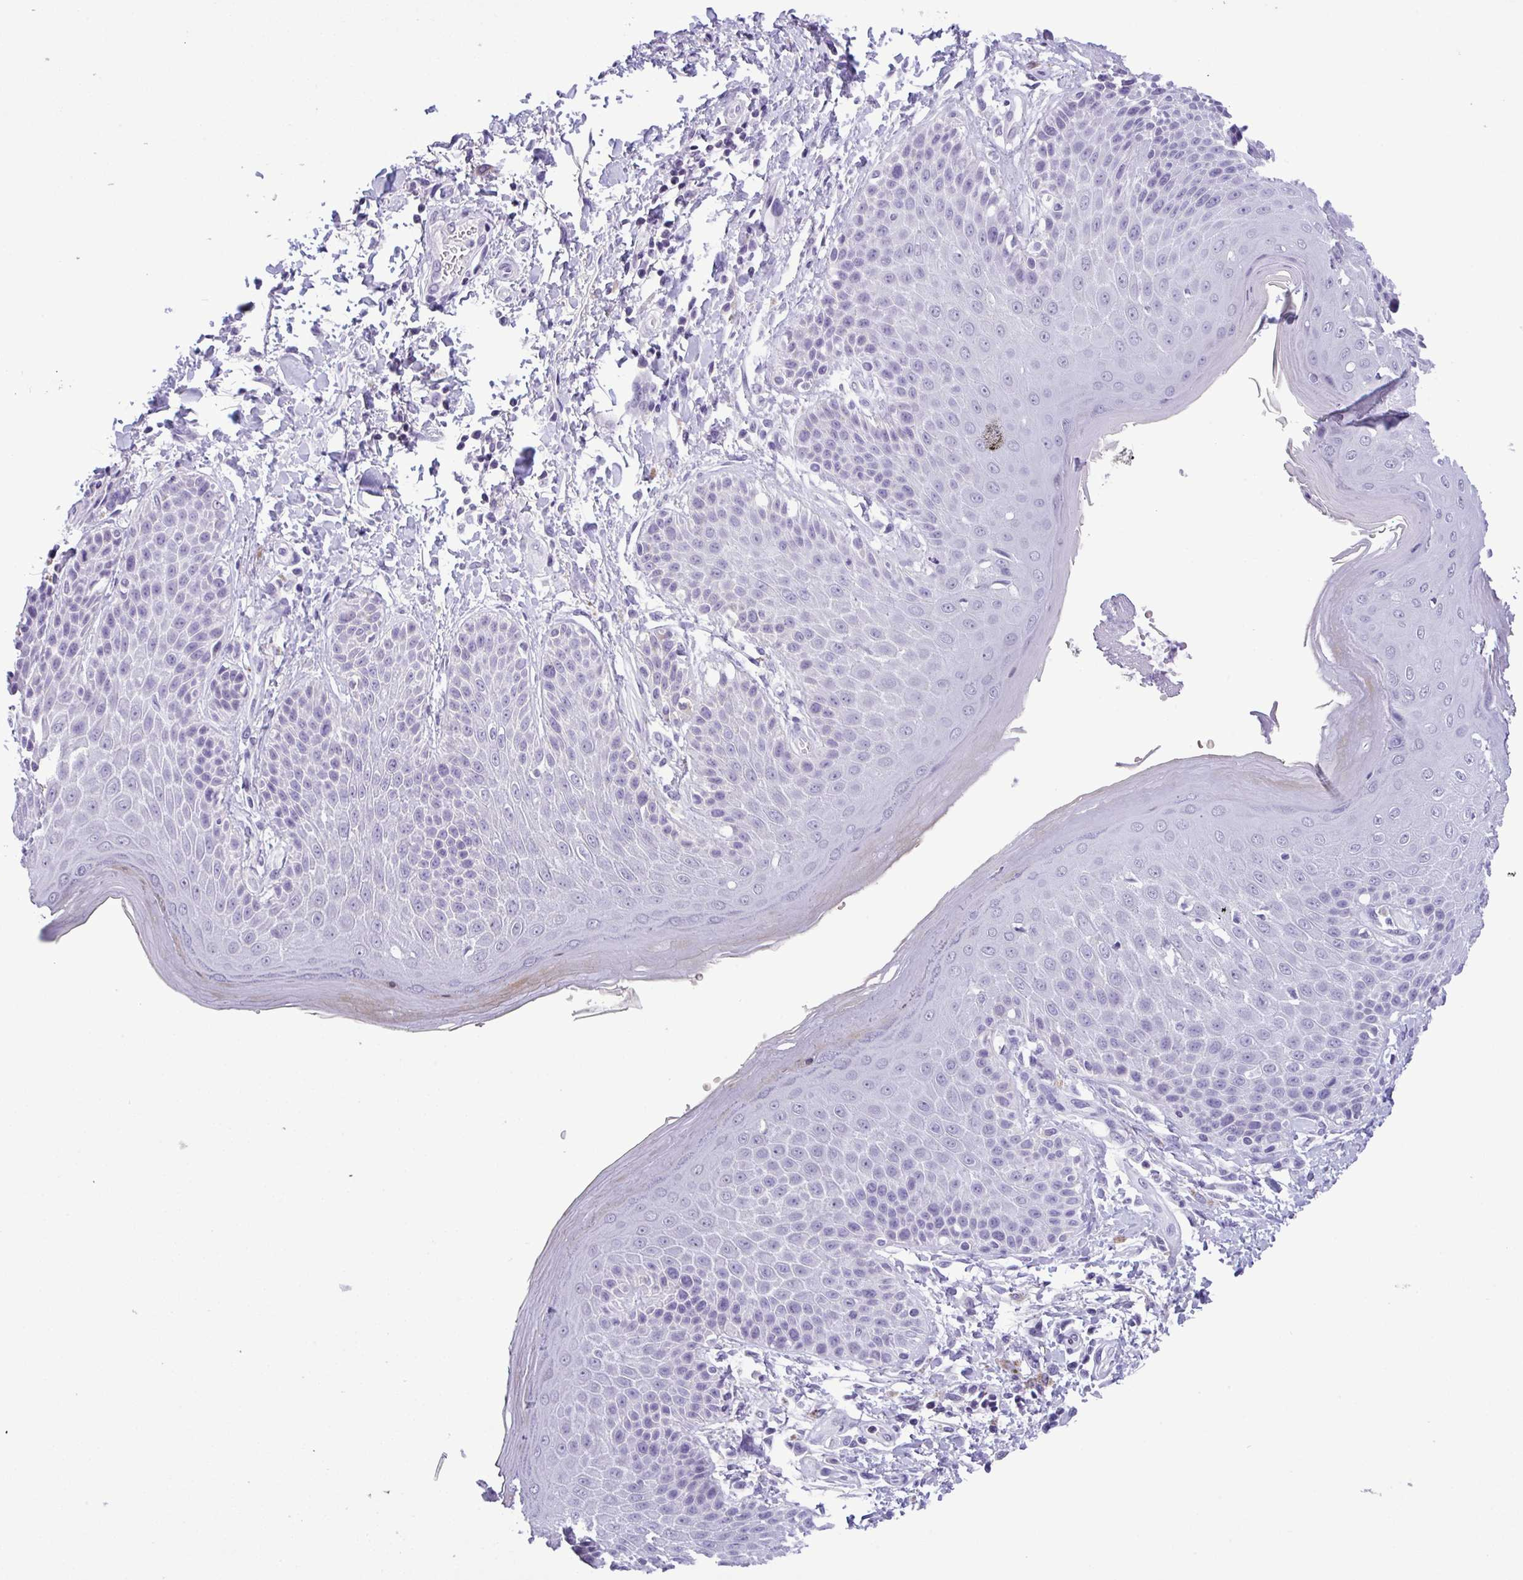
{"staining": {"intensity": "negative", "quantity": "none", "location": "none"}, "tissue": "skin", "cell_type": "Epidermal cells", "image_type": "normal", "snomed": [{"axis": "morphology", "description": "Normal tissue, NOS"}, {"axis": "topography", "description": "Peripheral nerve tissue"}], "caption": "Immunohistochemistry photomicrograph of normal skin: skin stained with DAB displays no significant protein expression in epidermal cells.", "gene": "YBX2", "patient": {"sex": "male", "age": 51}}